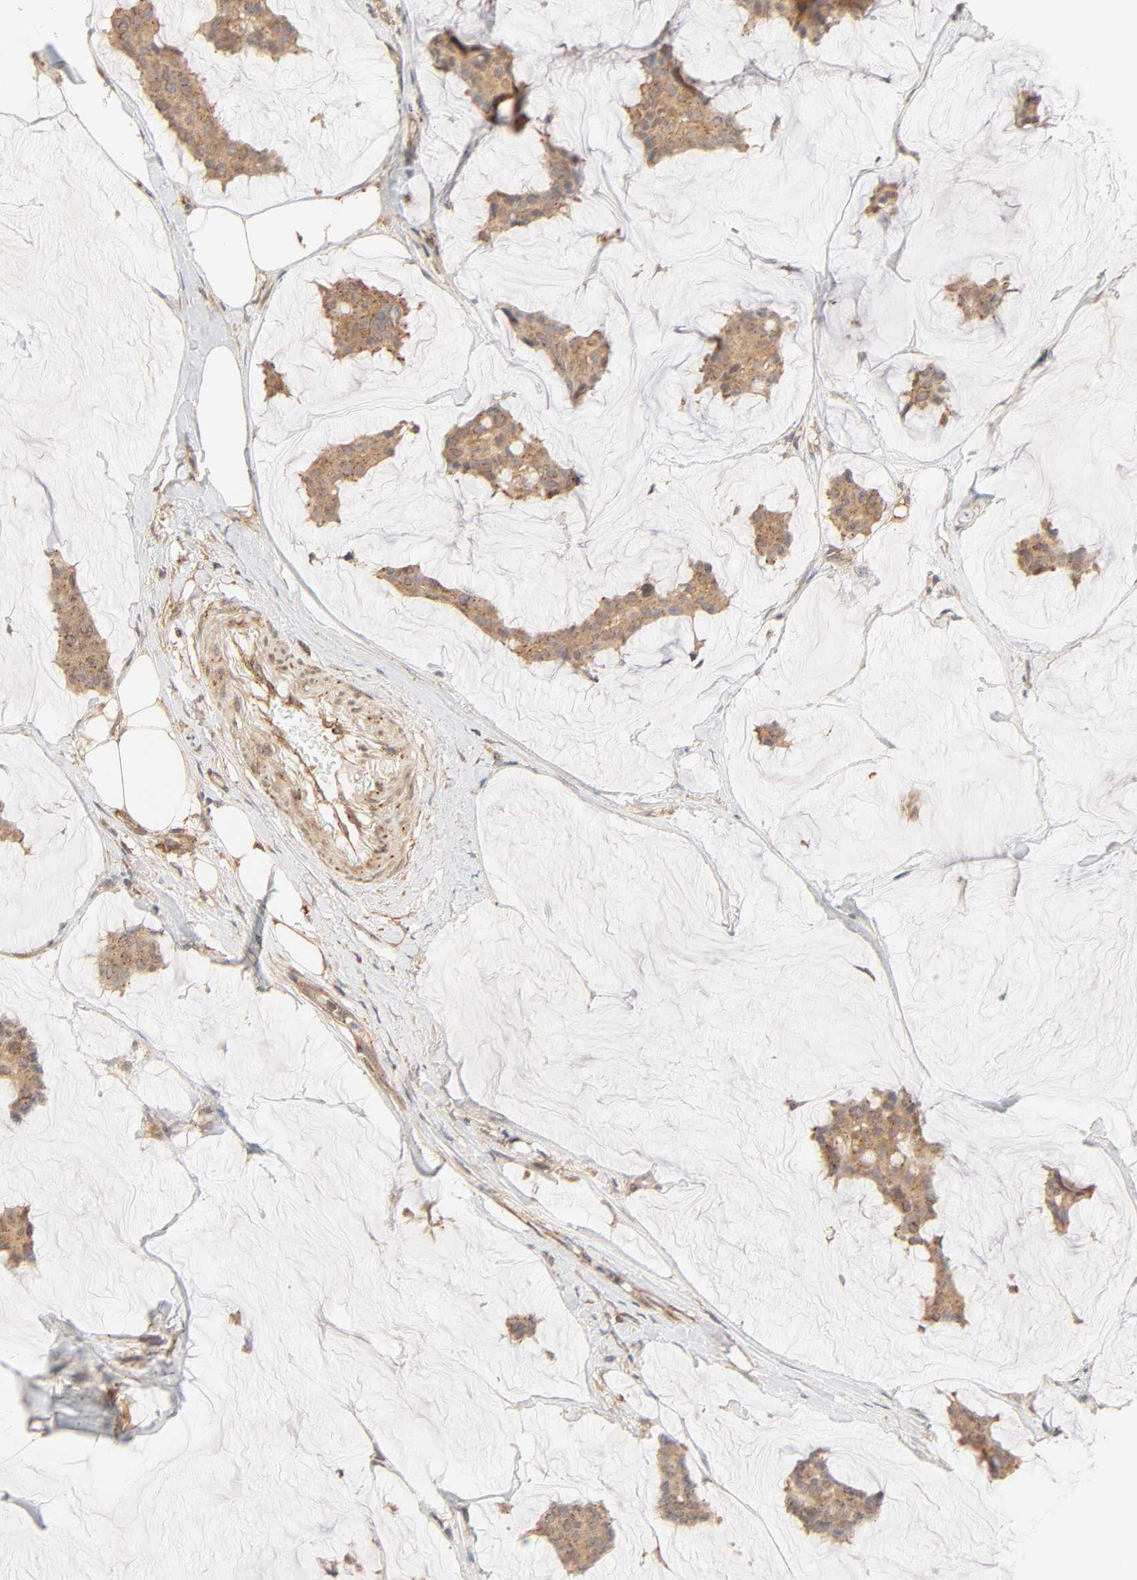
{"staining": {"intensity": "moderate", "quantity": ">75%", "location": "cytoplasmic/membranous"}, "tissue": "breast cancer", "cell_type": "Tumor cells", "image_type": "cancer", "snomed": [{"axis": "morphology", "description": "Duct carcinoma"}, {"axis": "topography", "description": "Breast"}], "caption": "Invasive ductal carcinoma (breast) stained for a protein (brown) exhibits moderate cytoplasmic/membranous positive positivity in approximately >75% of tumor cells.", "gene": "EPS8", "patient": {"sex": "female", "age": 93}}